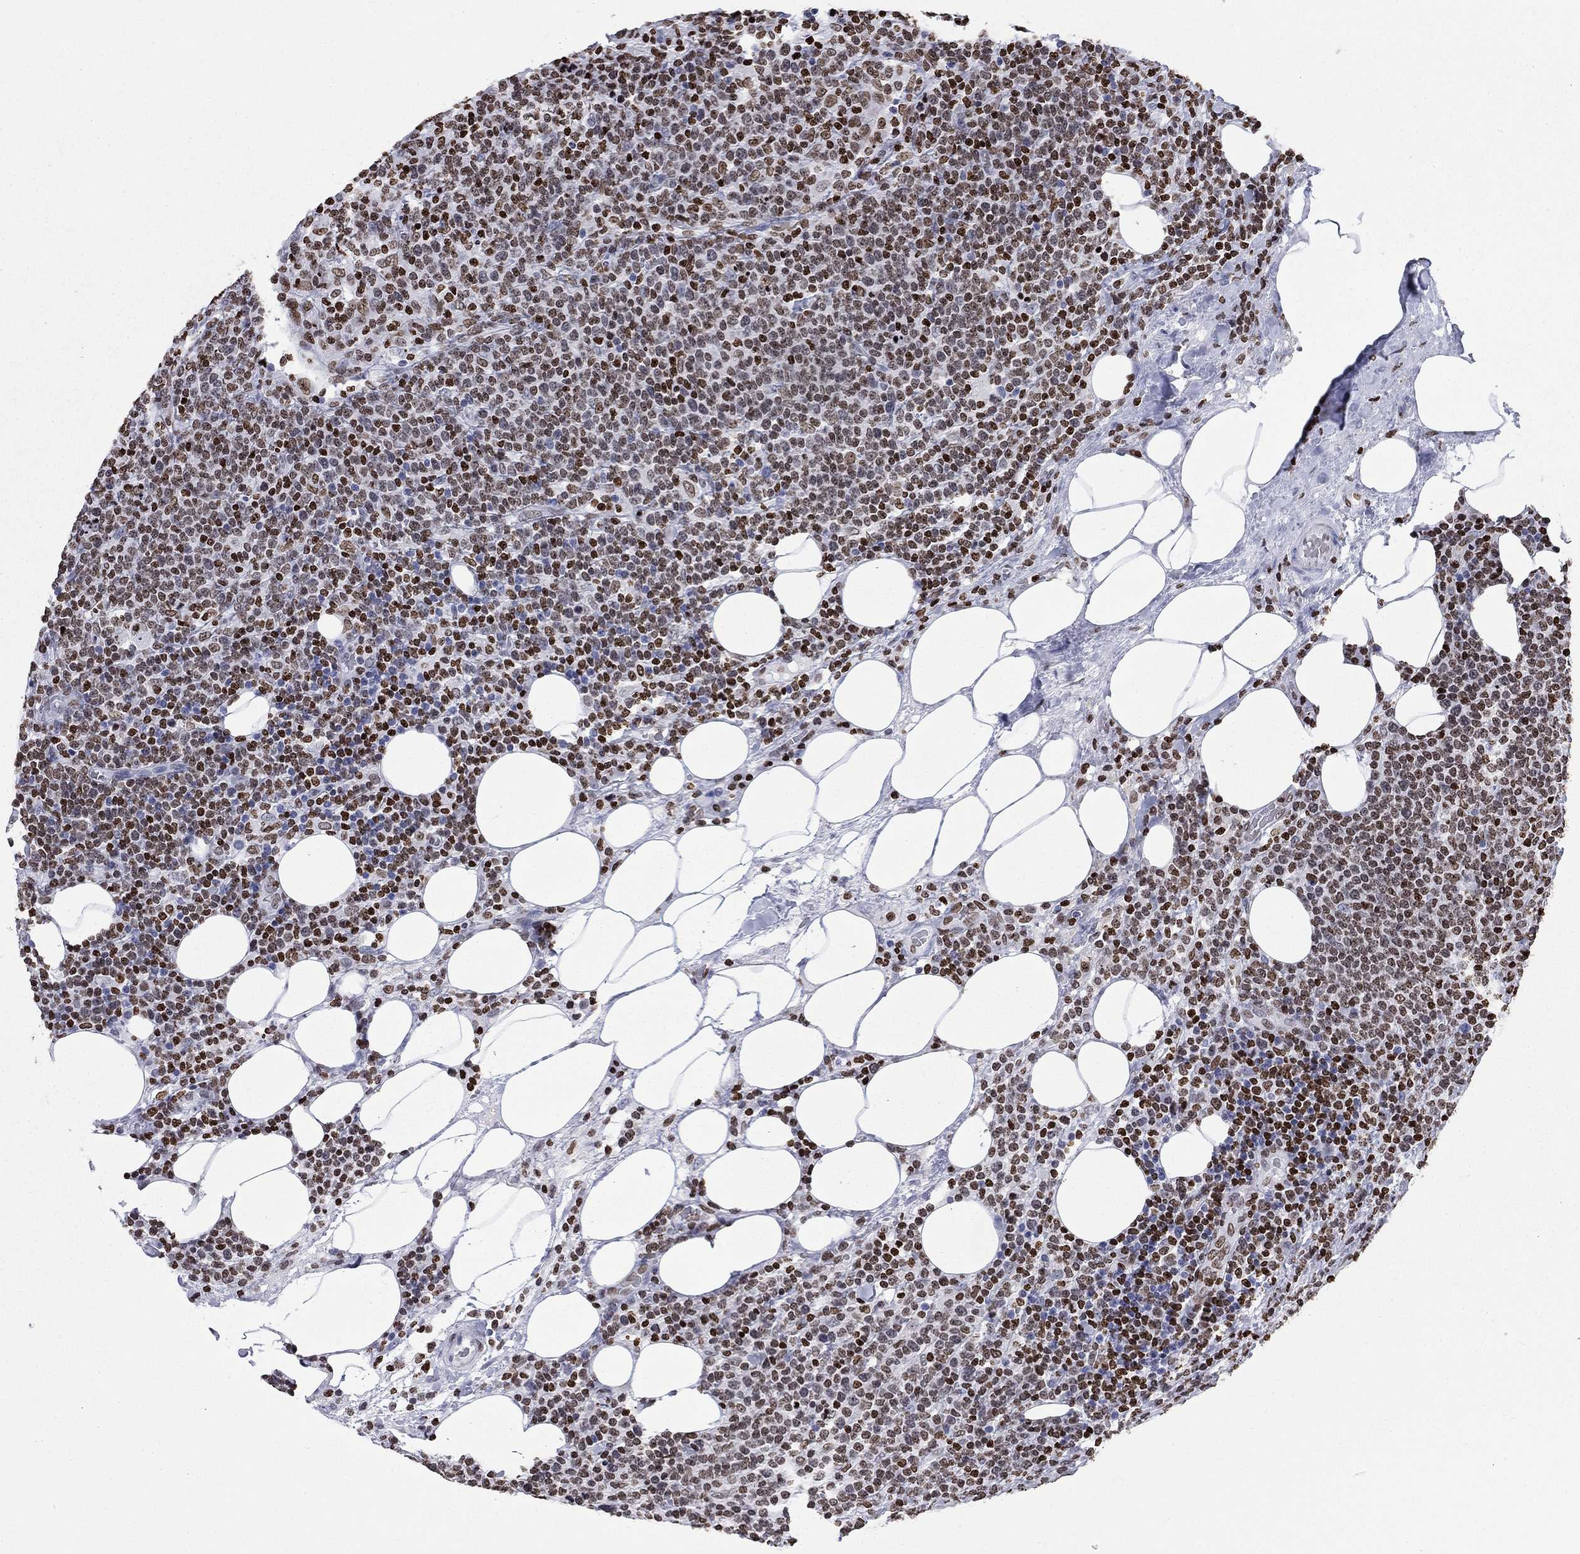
{"staining": {"intensity": "strong", "quantity": "25%-75%", "location": "nuclear"}, "tissue": "lymphoma", "cell_type": "Tumor cells", "image_type": "cancer", "snomed": [{"axis": "morphology", "description": "Malignant lymphoma, non-Hodgkin's type, High grade"}, {"axis": "topography", "description": "Lymph node"}], "caption": "Tumor cells show high levels of strong nuclear staining in about 25%-75% of cells in malignant lymphoma, non-Hodgkin's type (high-grade).", "gene": "H1-5", "patient": {"sex": "male", "age": 61}}